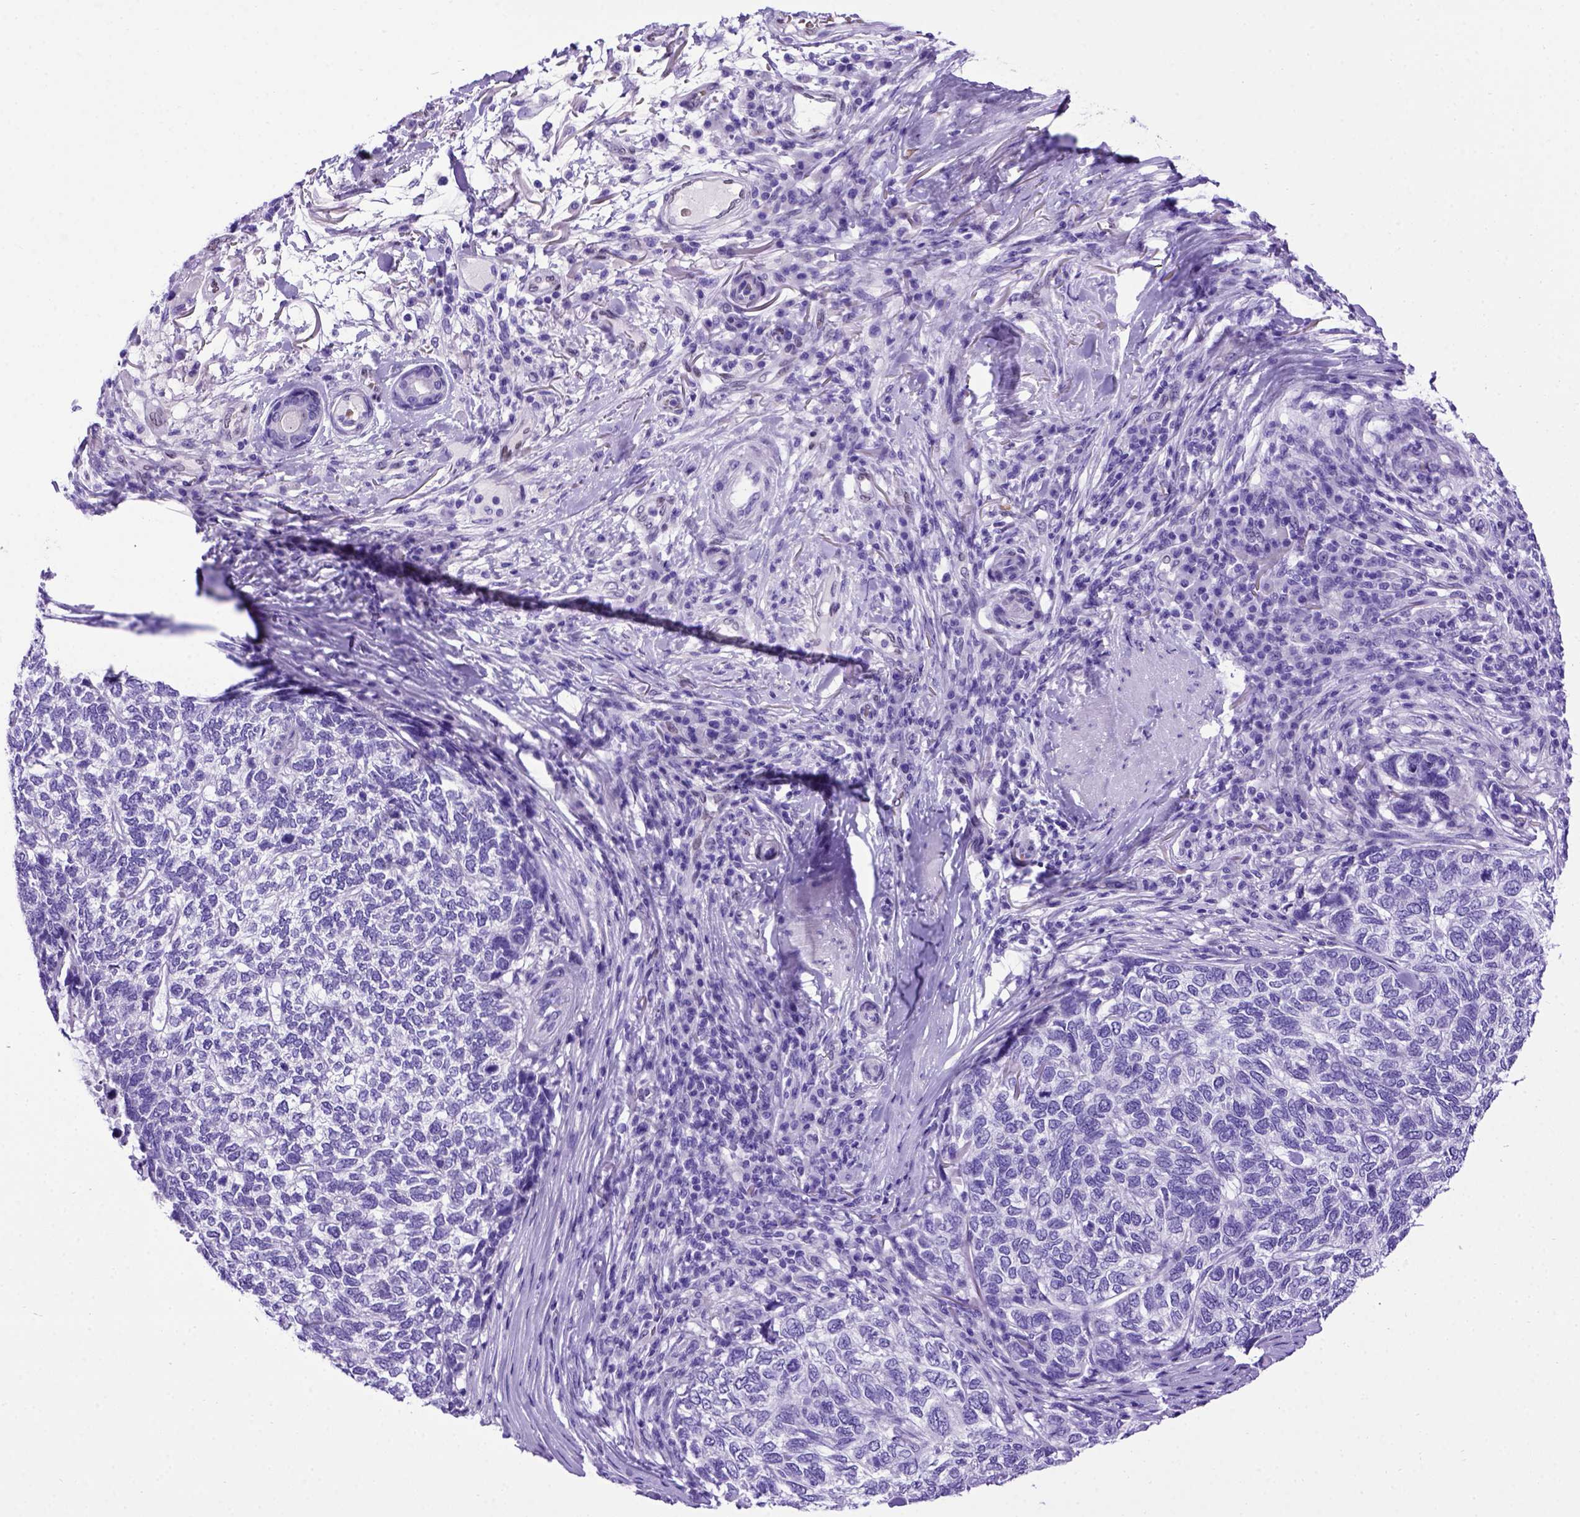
{"staining": {"intensity": "negative", "quantity": "none", "location": "none"}, "tissue": "skin cancer", "cell_type": "Tumor cells", "image_type": "cancer", "snomed": [{"axis": "morphology", "description": "Basal cell carcinoma"}, {"axis": "topography", "description": "Skin"}], "caption": "IHC of human skin cancer shows no staining in tumor cells.", "gene": "MEOX2", "patient": {"sex": "female", "age": 65}}